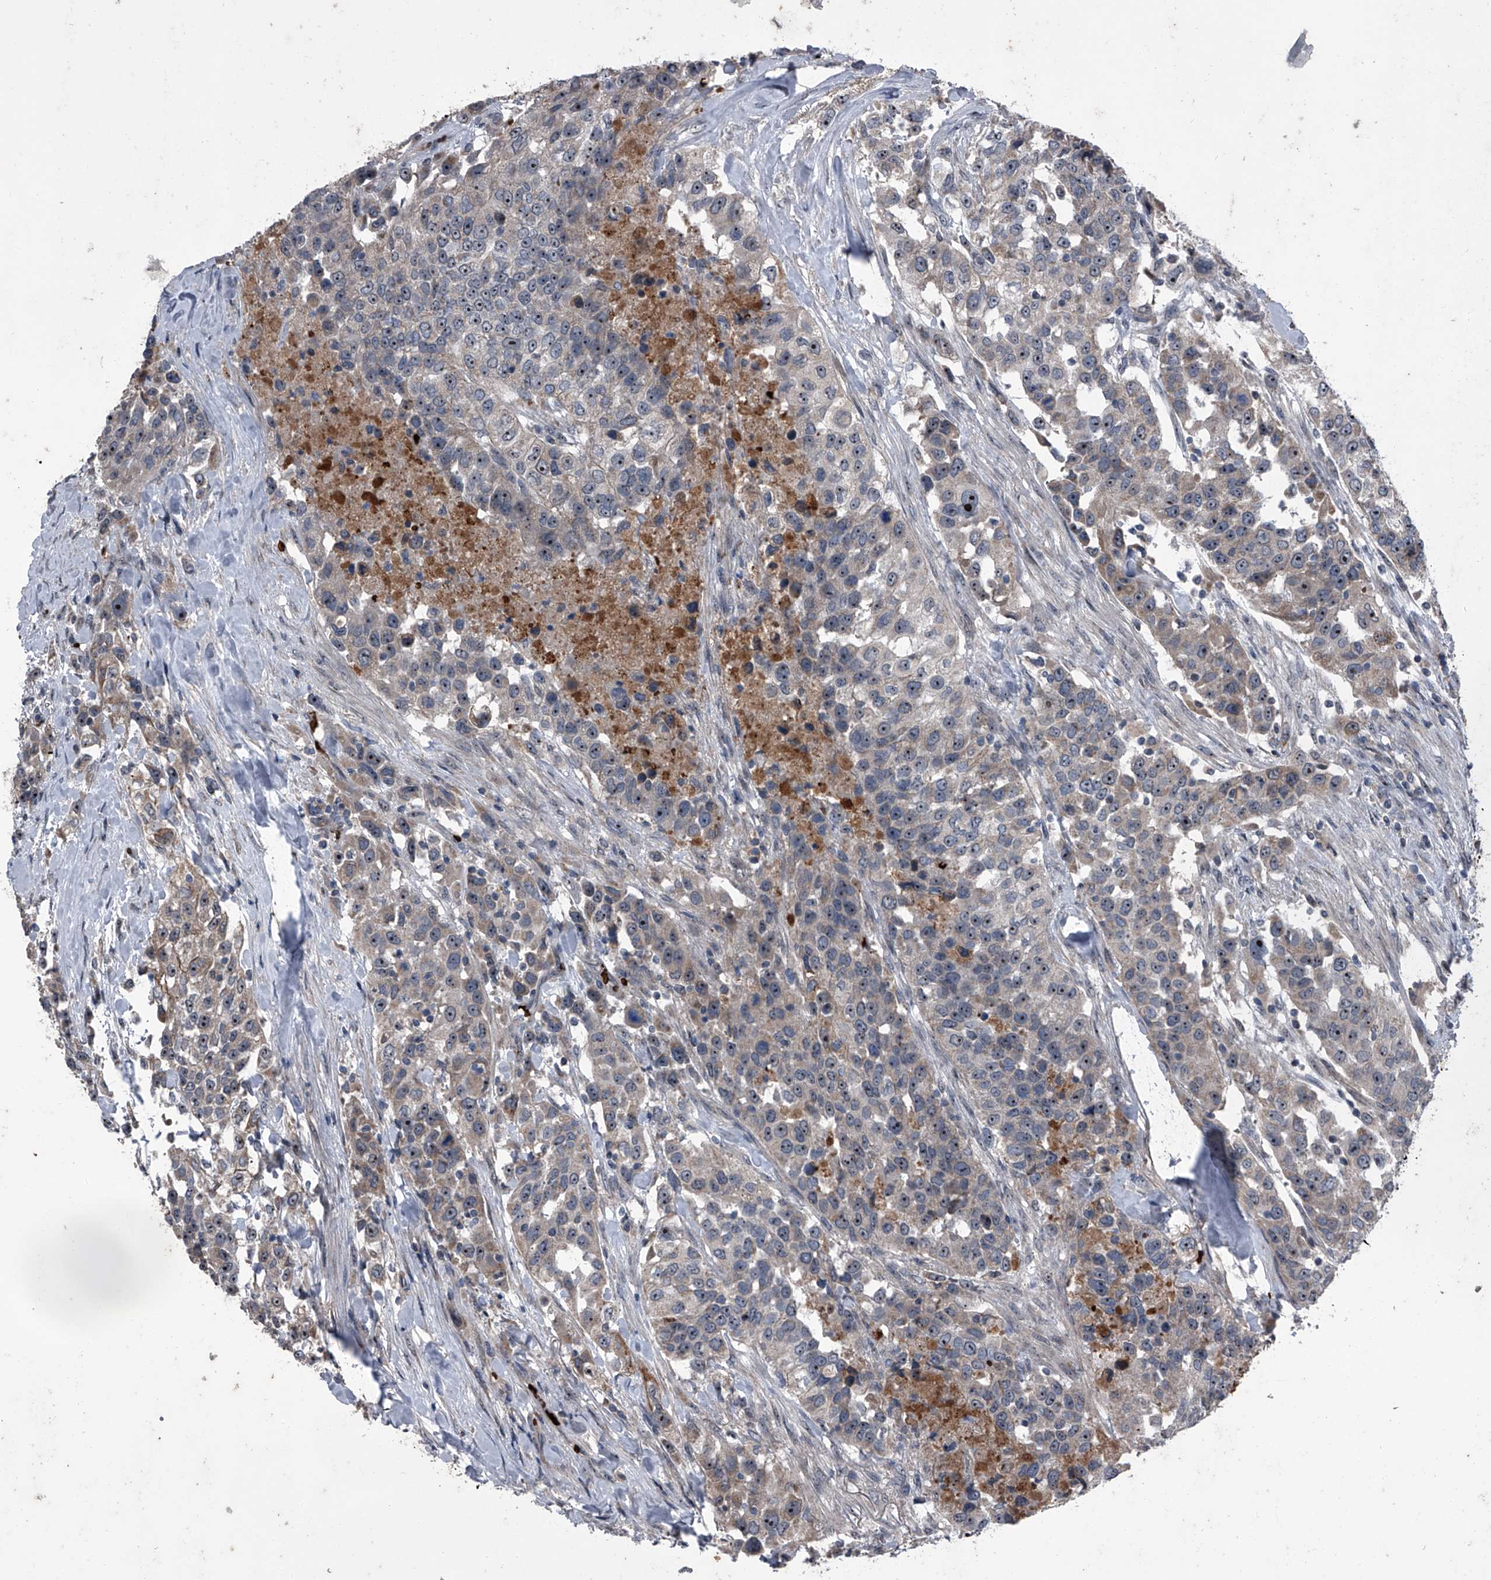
{"staining": {"intensity": "moderate", "quantity": "25%-75%", "location": "nuclear"}, "tissue": "urothelial cancer", "cell_type": "Tumor cells", "image_type": "cancer", "snomed": [{"axis": "morphology", "description": "Urothelial carcinoma, High grade"}, {"axis": "topography", "description": "Urinary bladder"}], "caption": "This is an image of immunohistochemistry (IHC) staining of urothelial cancer, which shows moderate expression in the nuclear of tumor cells.", "gene": "CEP85L", "patient": {"sex": "female", "age": 80}}